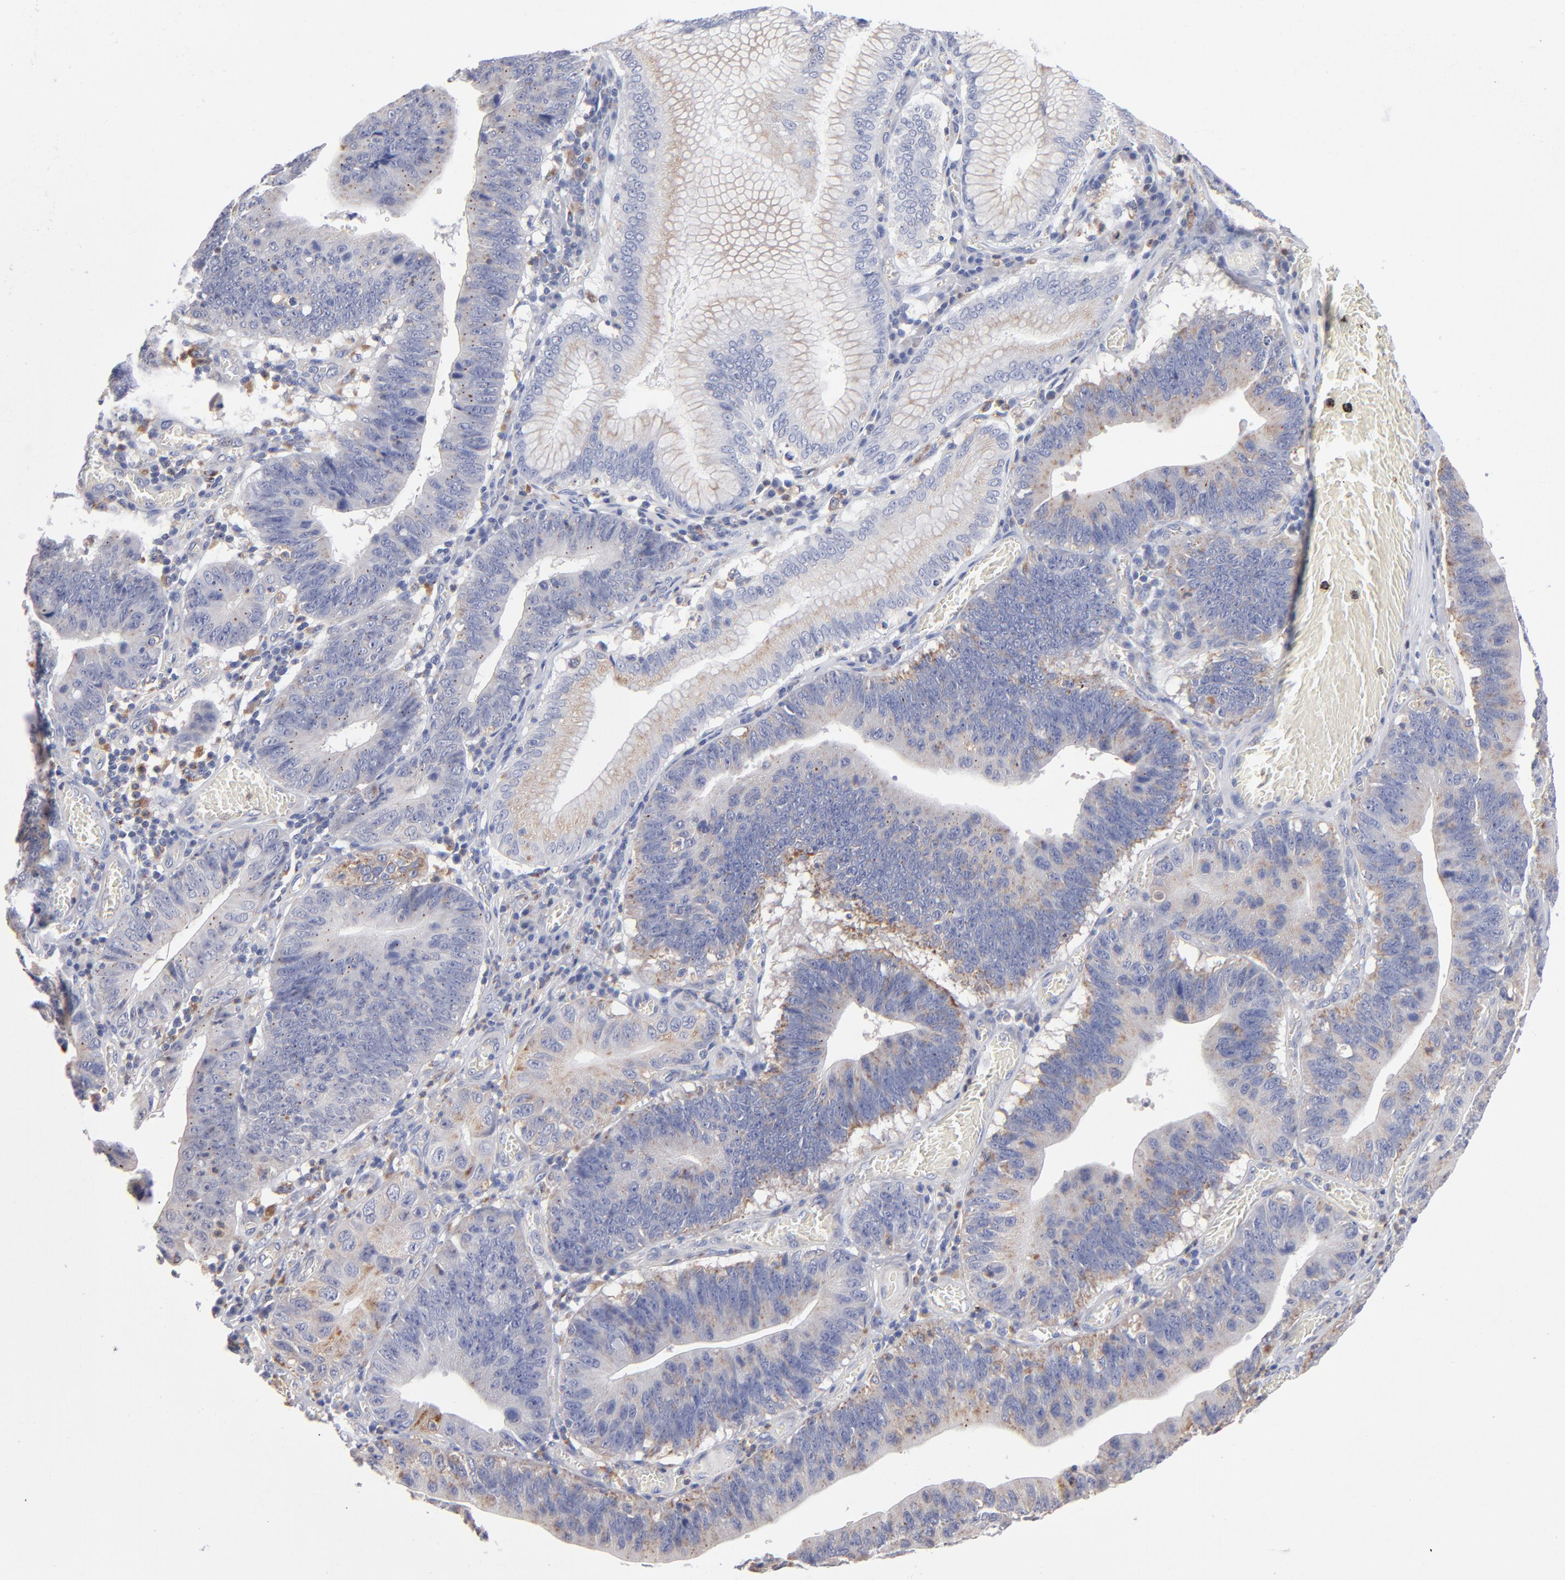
{"staining": {"intensity": "weak", "quantity": "25%-75%", "location": "cytoplasmic/membranous"}, "tissue": "stomach cancer", "cell_type": "Tumor cells", "image_type": "cancer", "snomed": [{"axis": "morphology", "description": "Adenocarcinoma, NOS"}, {"axis": "topography", "description": "Stomach"}, {"axis": "topography", "description": "Gastric cardia"}], "caption": "Human stomach cancer (adenocarcinoma) stained with a protein marker reveals weak staining in tumor cells.", "gene": "RRAGB", "patient": {"sex": "male", "age": 59}}